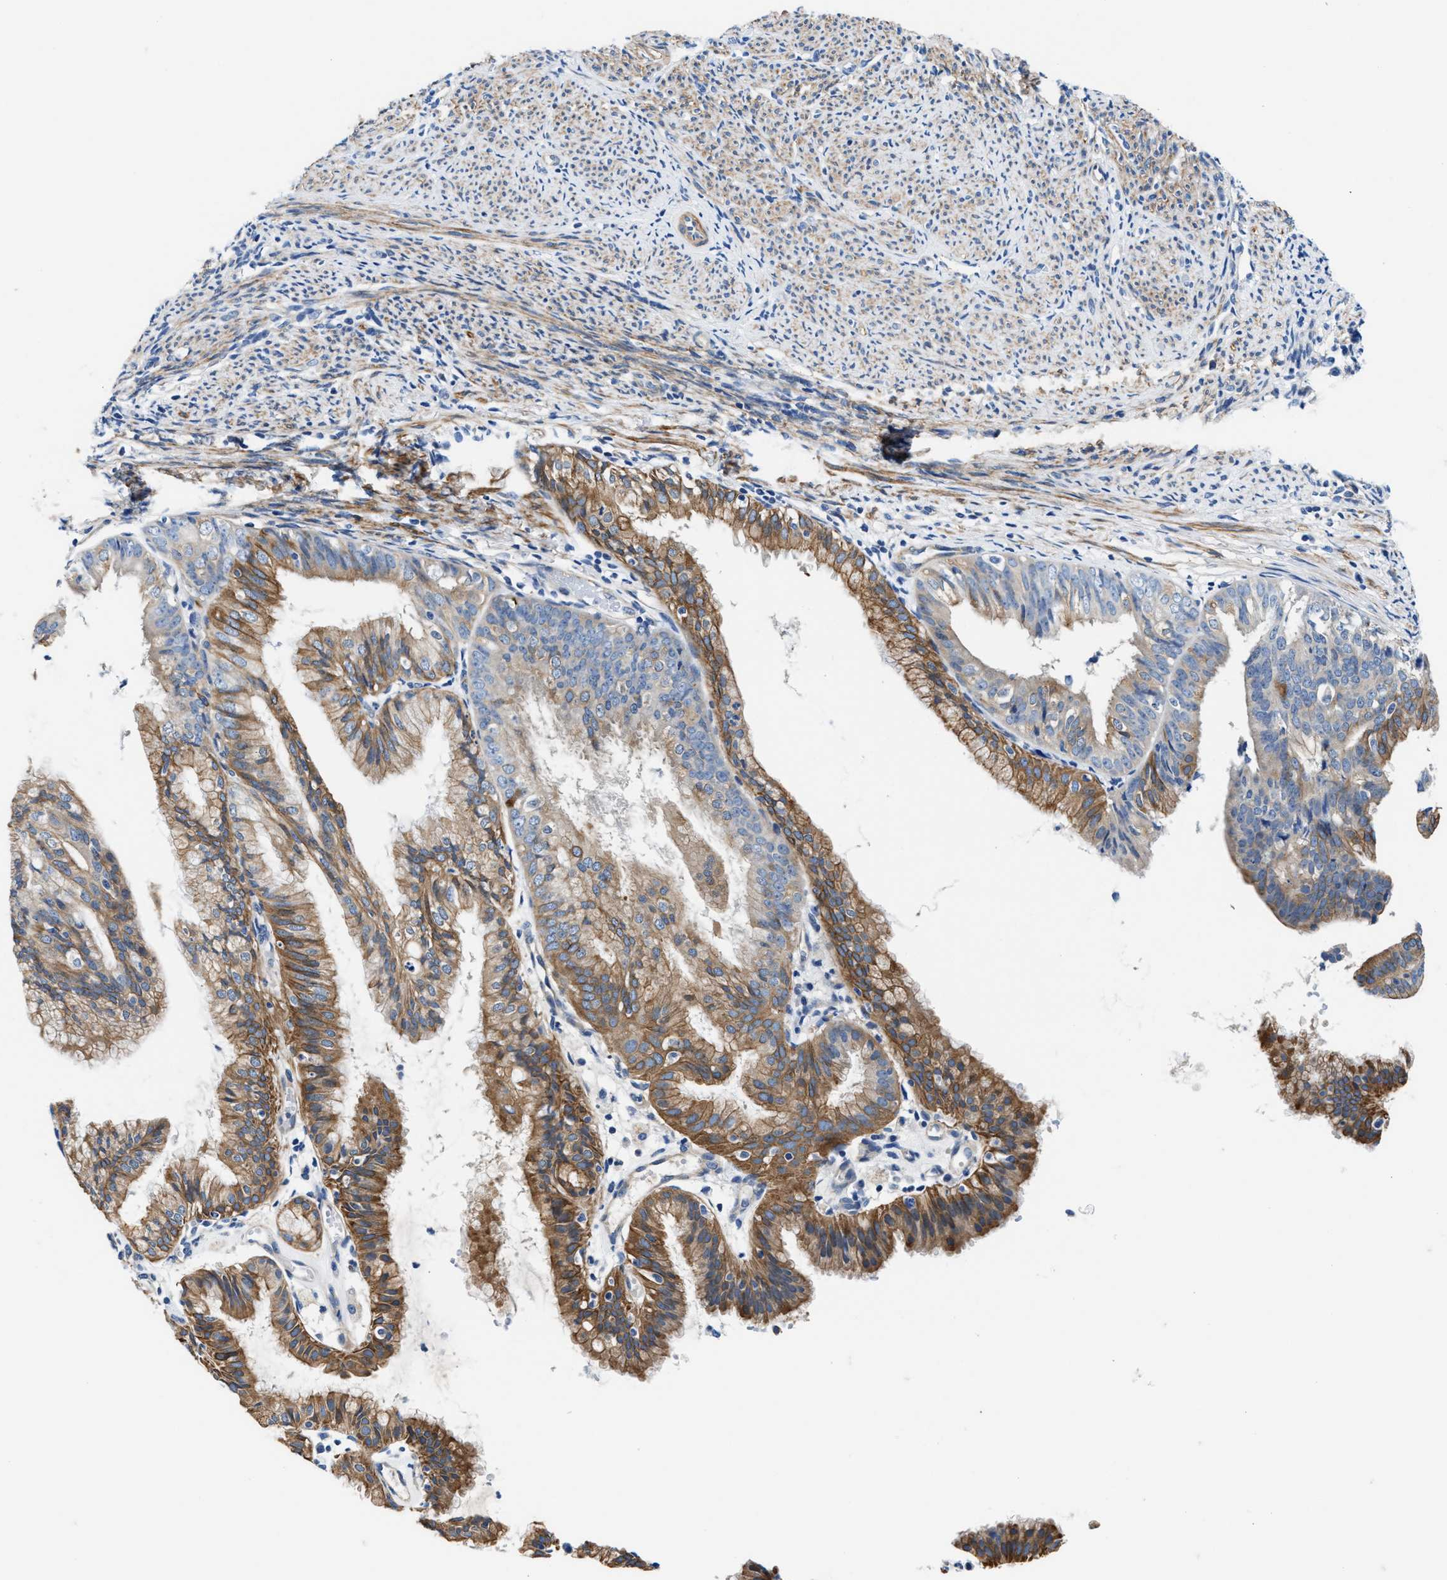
{"staining": {"intensity": "moderate", "quantity": "25%-75%", "location": "cytoplasmic/membranous"}, "tissue": "endometrial cancer", "cell_type": "Tumor cells", "image_type": "cancer", "snomed": [{"axis": "morphology", "description": "Adenocarcinoma, NOS"}, {"axis": "topography", "description": "Endometrium"}], "caption": "Moderate cytoplasmic/membranous expression is appreciated in about 25%-75% of tumor cells in endometrial cancer (adenocarcinoma).", "gene": "PARG", "patient": {"sex": "female", "age": 63}}